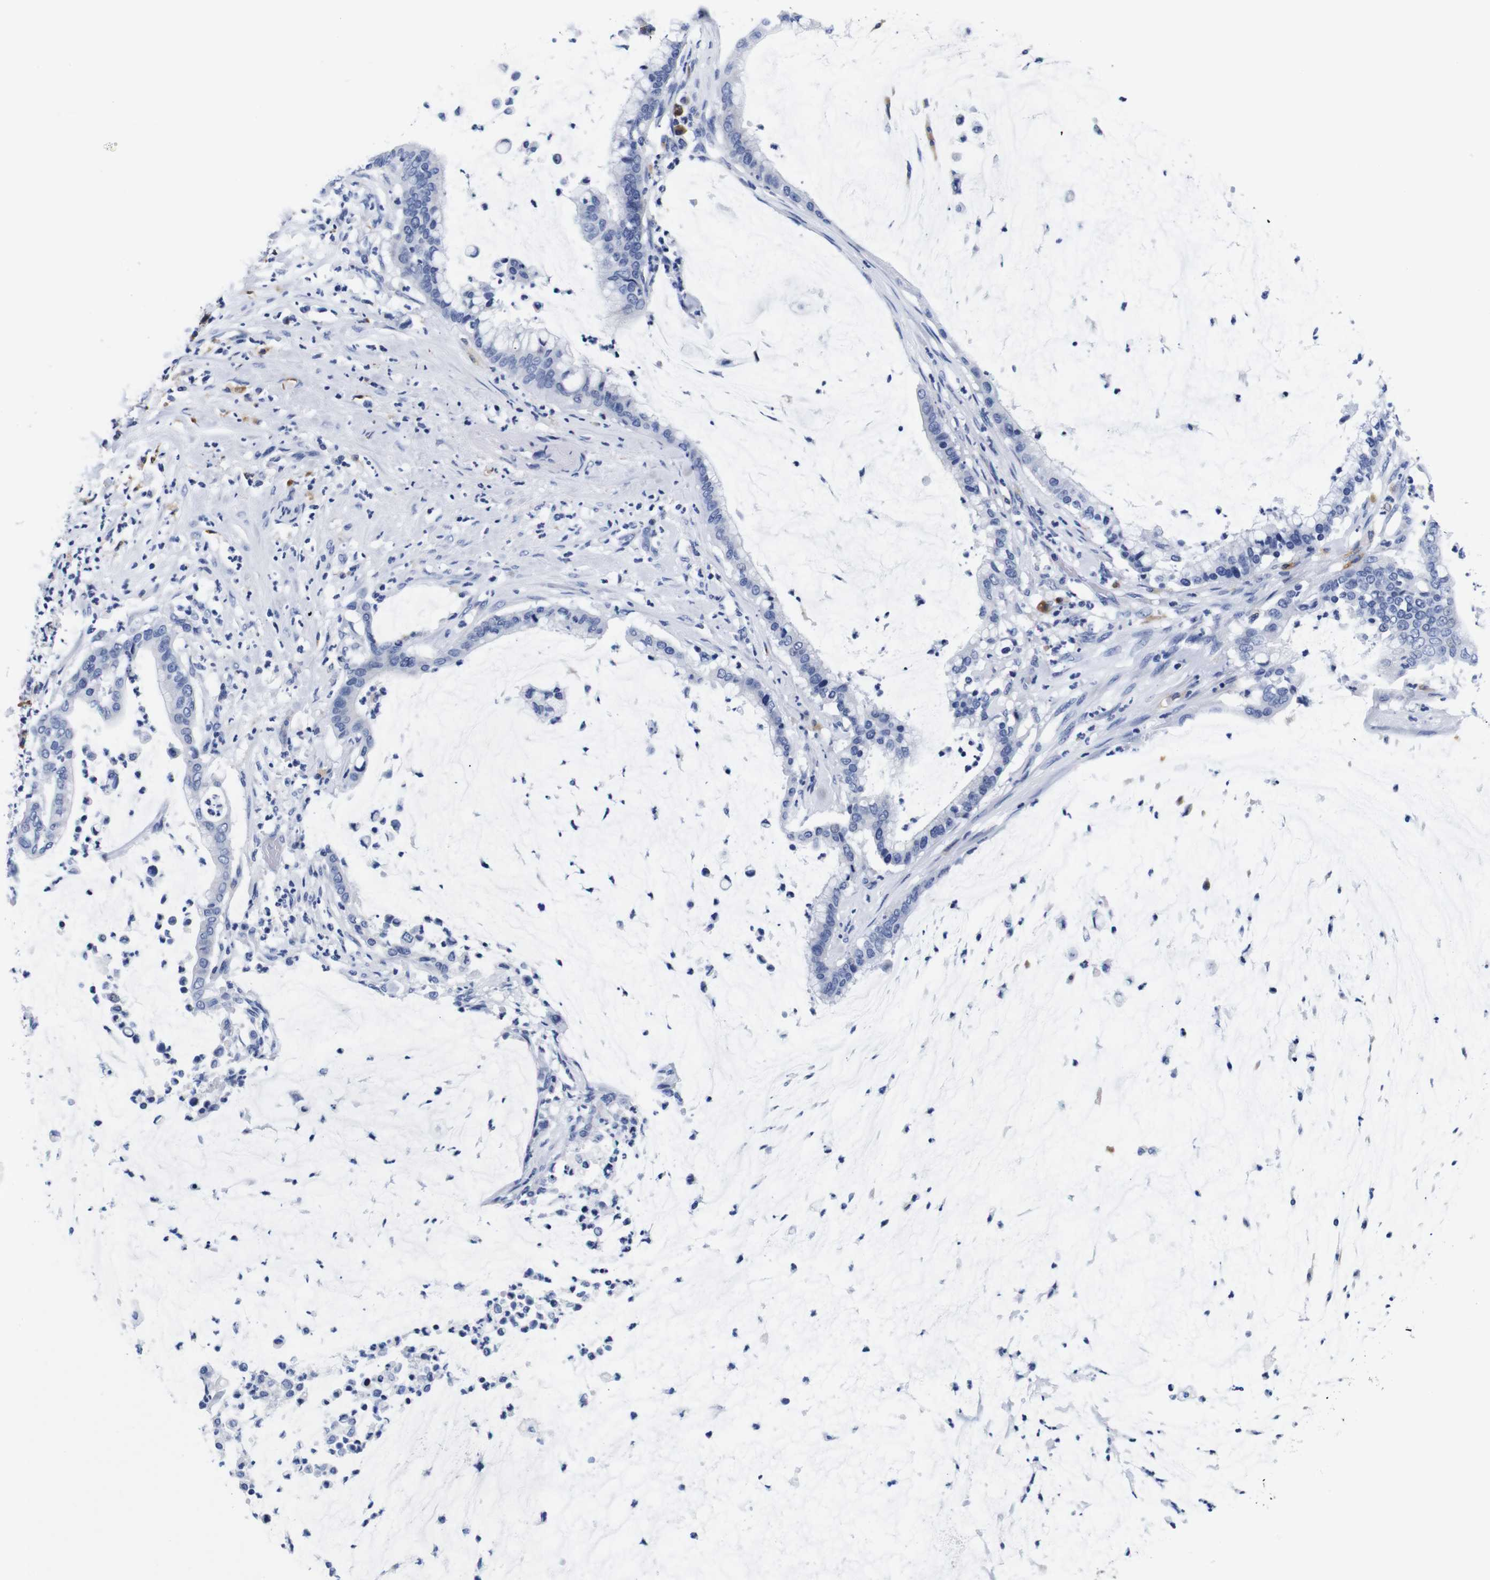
{"staining": {"intensity": "negative", "quantity": "none", "location": "none"}, "tissue": "pancreatic cancer", "cell_type": "Tumor cells", "image_type": "cancer", "snomed": [{"axis": "morphology", "description": "Adenocarcinoma, NOS"}, {"axis": "topography", "description": "Pancreas"}], "caption": "An IHC photomicrograph of adenocarcinoma (pancreatic) is shown. There is no staining in tumor cells of adenocarcinoma (pancreatic).", "gene": "HLA-DMB", "patient": {"sex": "male", "age": 41}}